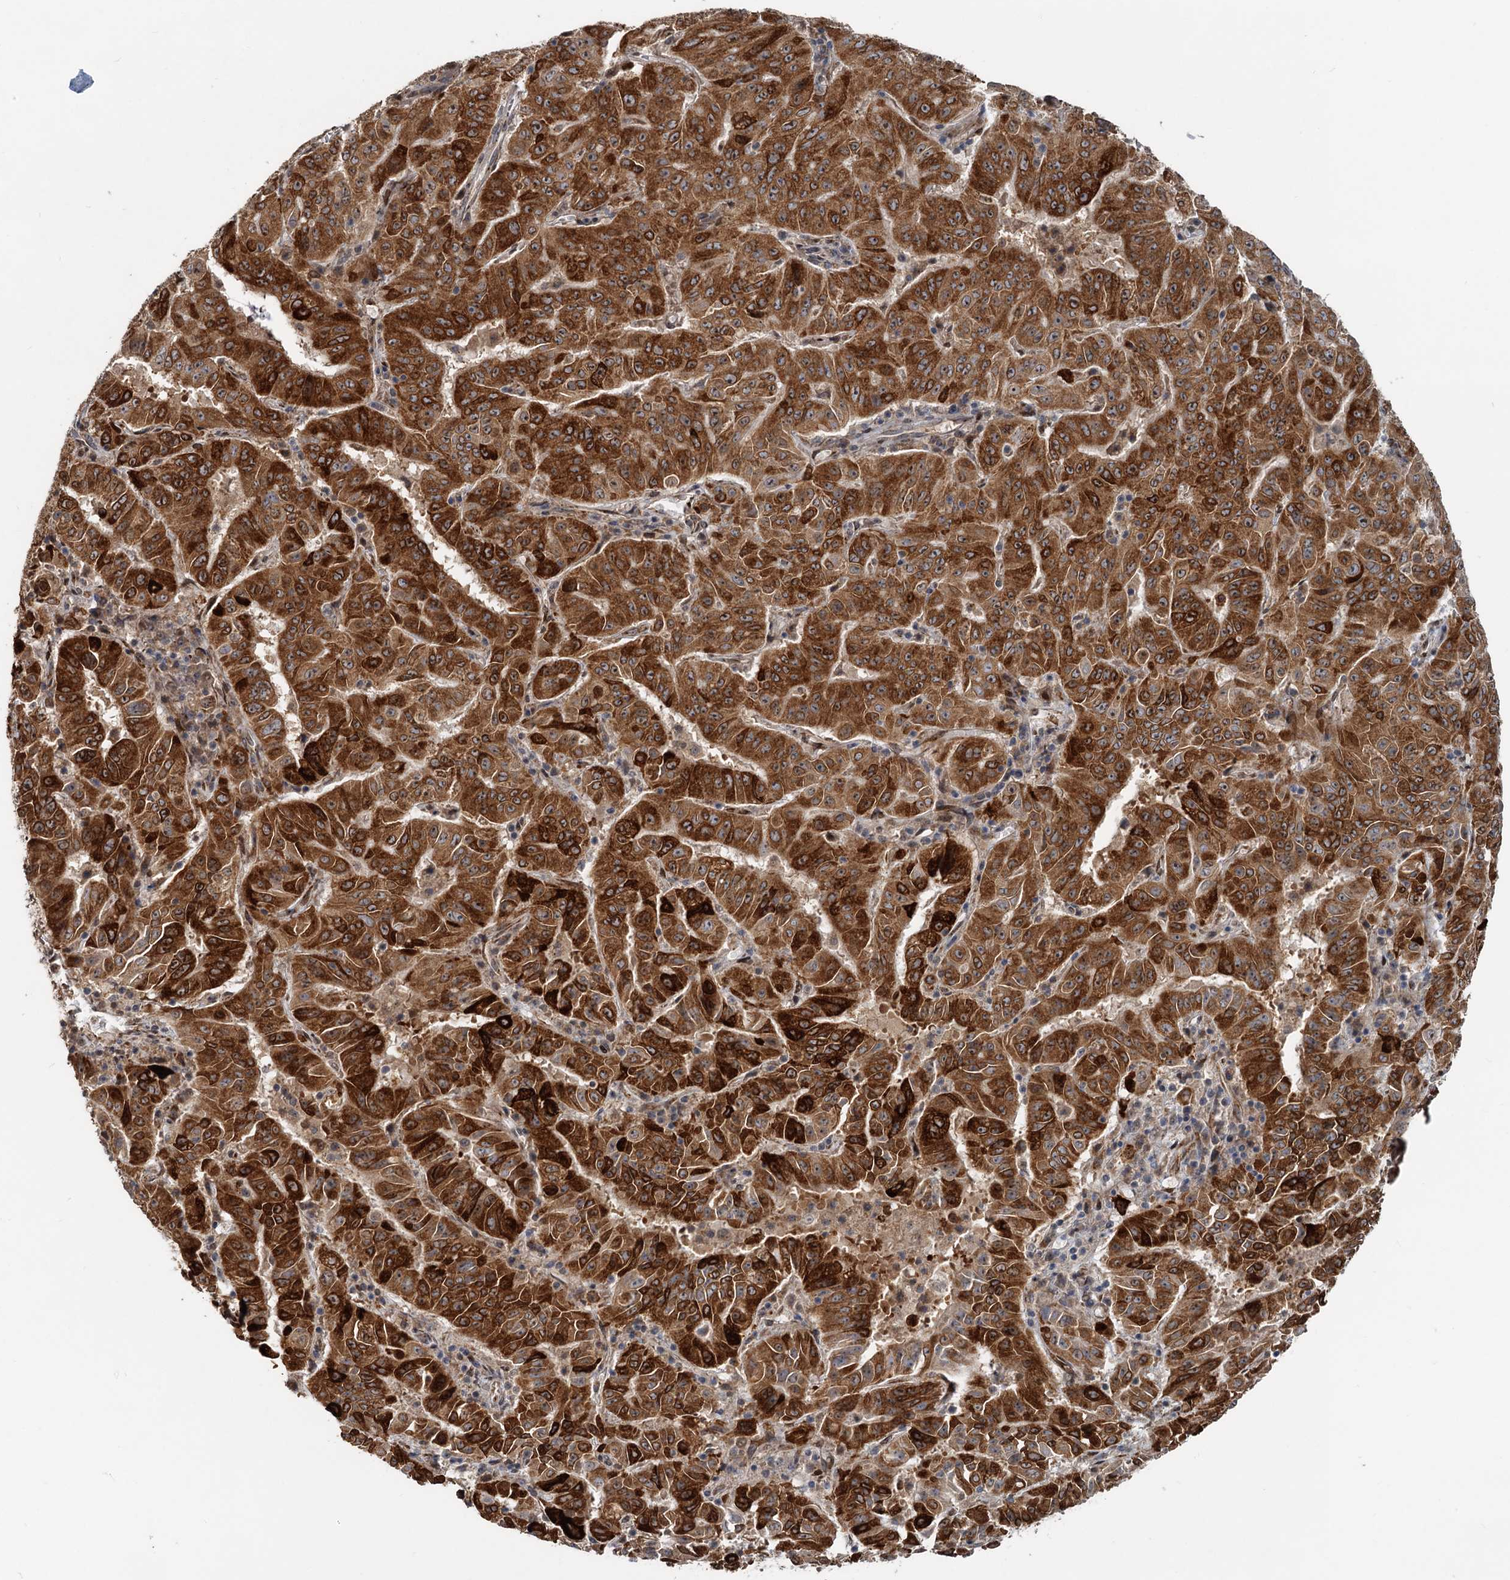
{"staining": {"intensity": "strong", "quantity": ">75%", "location": "cytoplasmic/membranous"}, "tissue": "pancreatic cancer", "cell_type": "Tumor cells", "image_type": "cancer", "snomed": [{"axis": "morphology", "description": "Adenocarcinoma, NOS"}, {"axis": "topography", "description": "Pancreas"}], "caption": "Strong cytoplasmic/membranous protein positivity is identified in approximately >75% of tumor cells in pancreatic cancer.", "gene": "CEP68", "patient": {"sex": "male", "age": 63}}